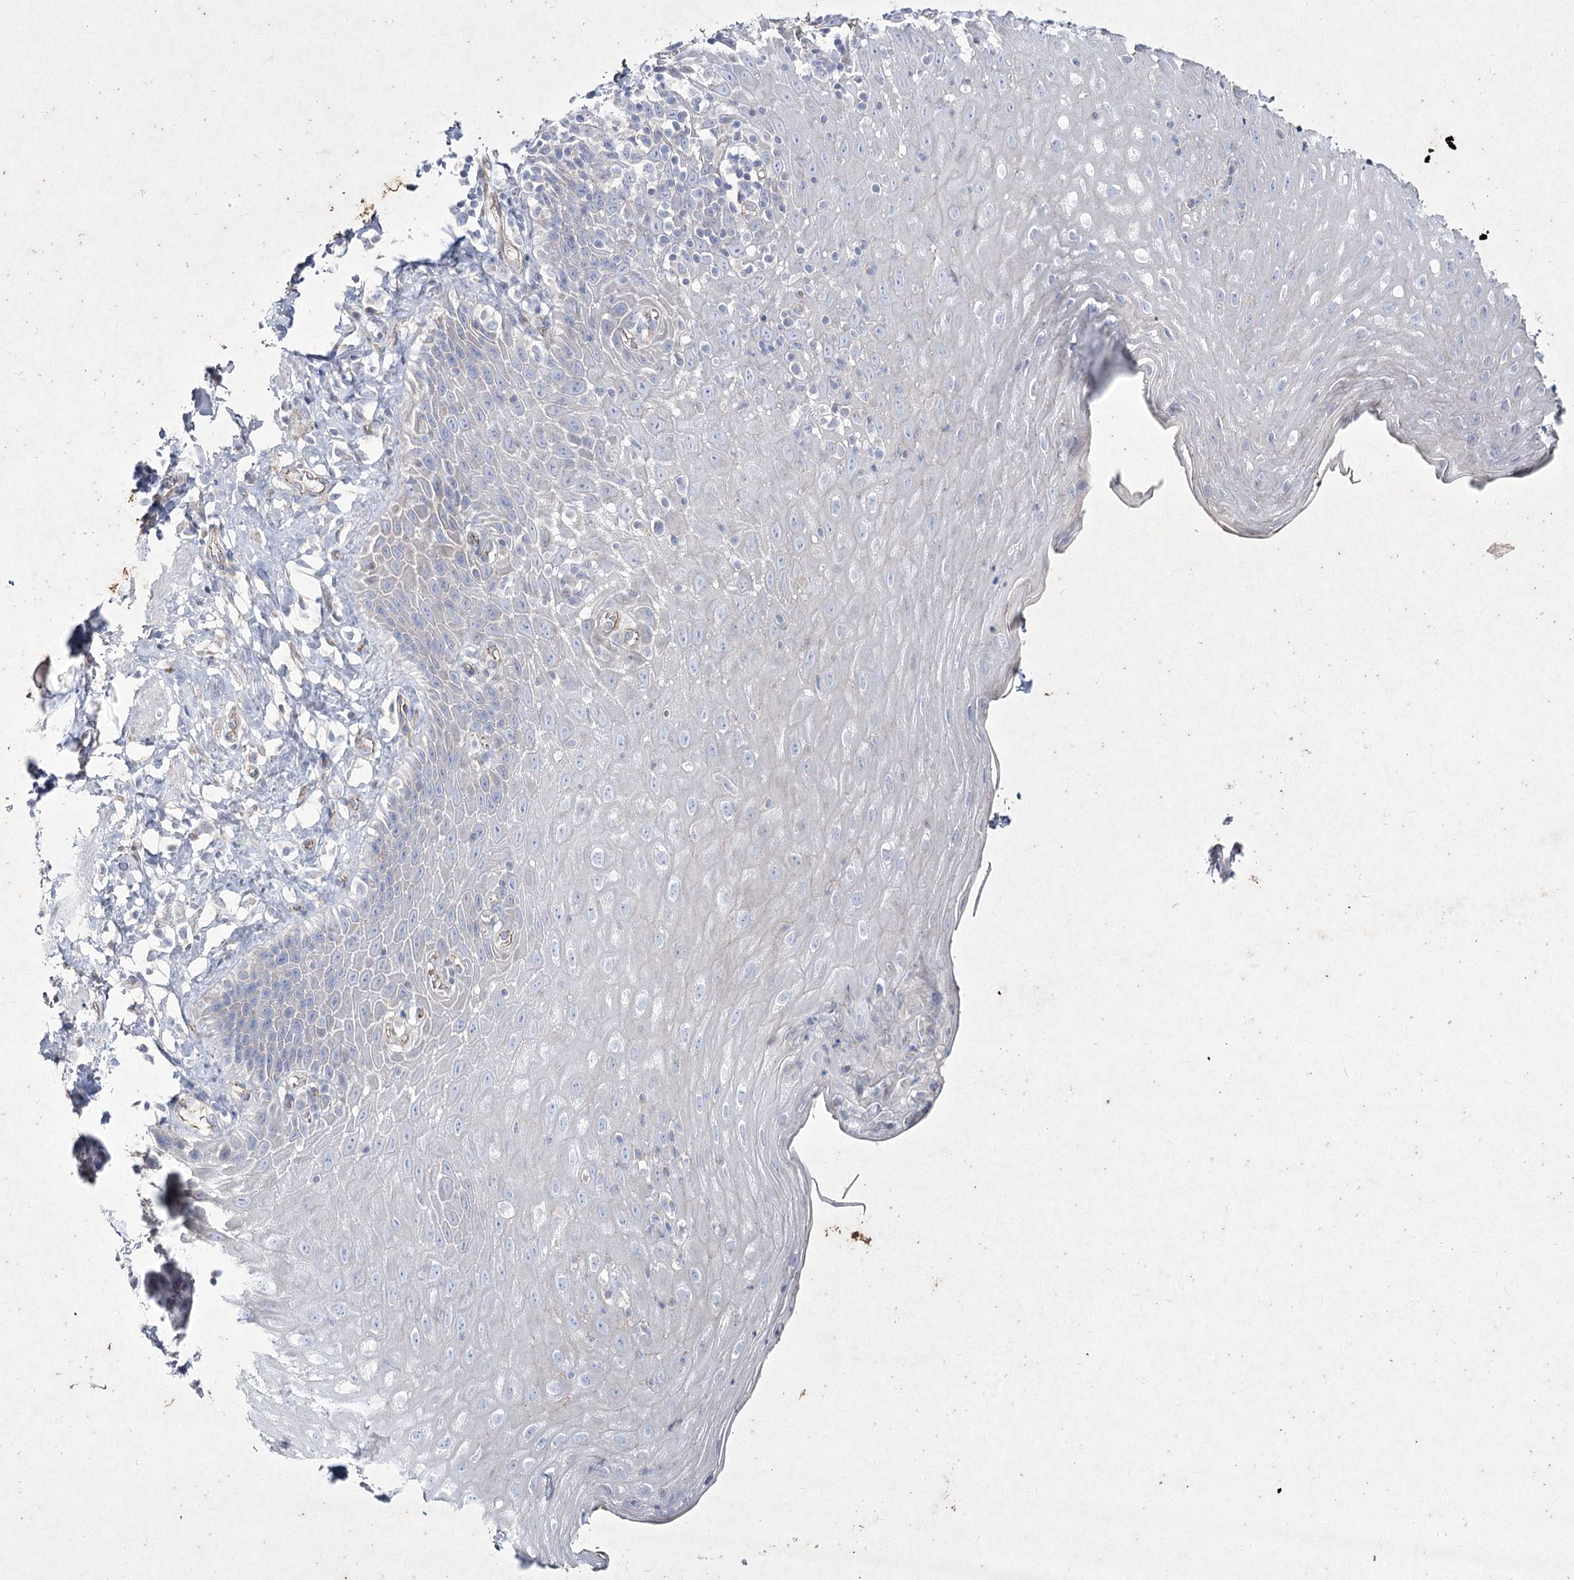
{"staining": {"intensity": "negative", "quantity": "none", "location": "none"}, "tissue": "esophagus", "cell_type": "Squamous epithelial cells", "image_type": "normal", "snomed": [{"axis": "morphology", "description": "Normal tissue, NOS"}, {"axis": "topography", "description": "Esophagus"}], "caption": "Squamous epithelial cells show no significant expression in benign esophagus. (Immunohistochemistry, brightfield microscopy, high magnification).", "gene": "LDLRAD3", "patient": {"sex": "female", "age": 61}}